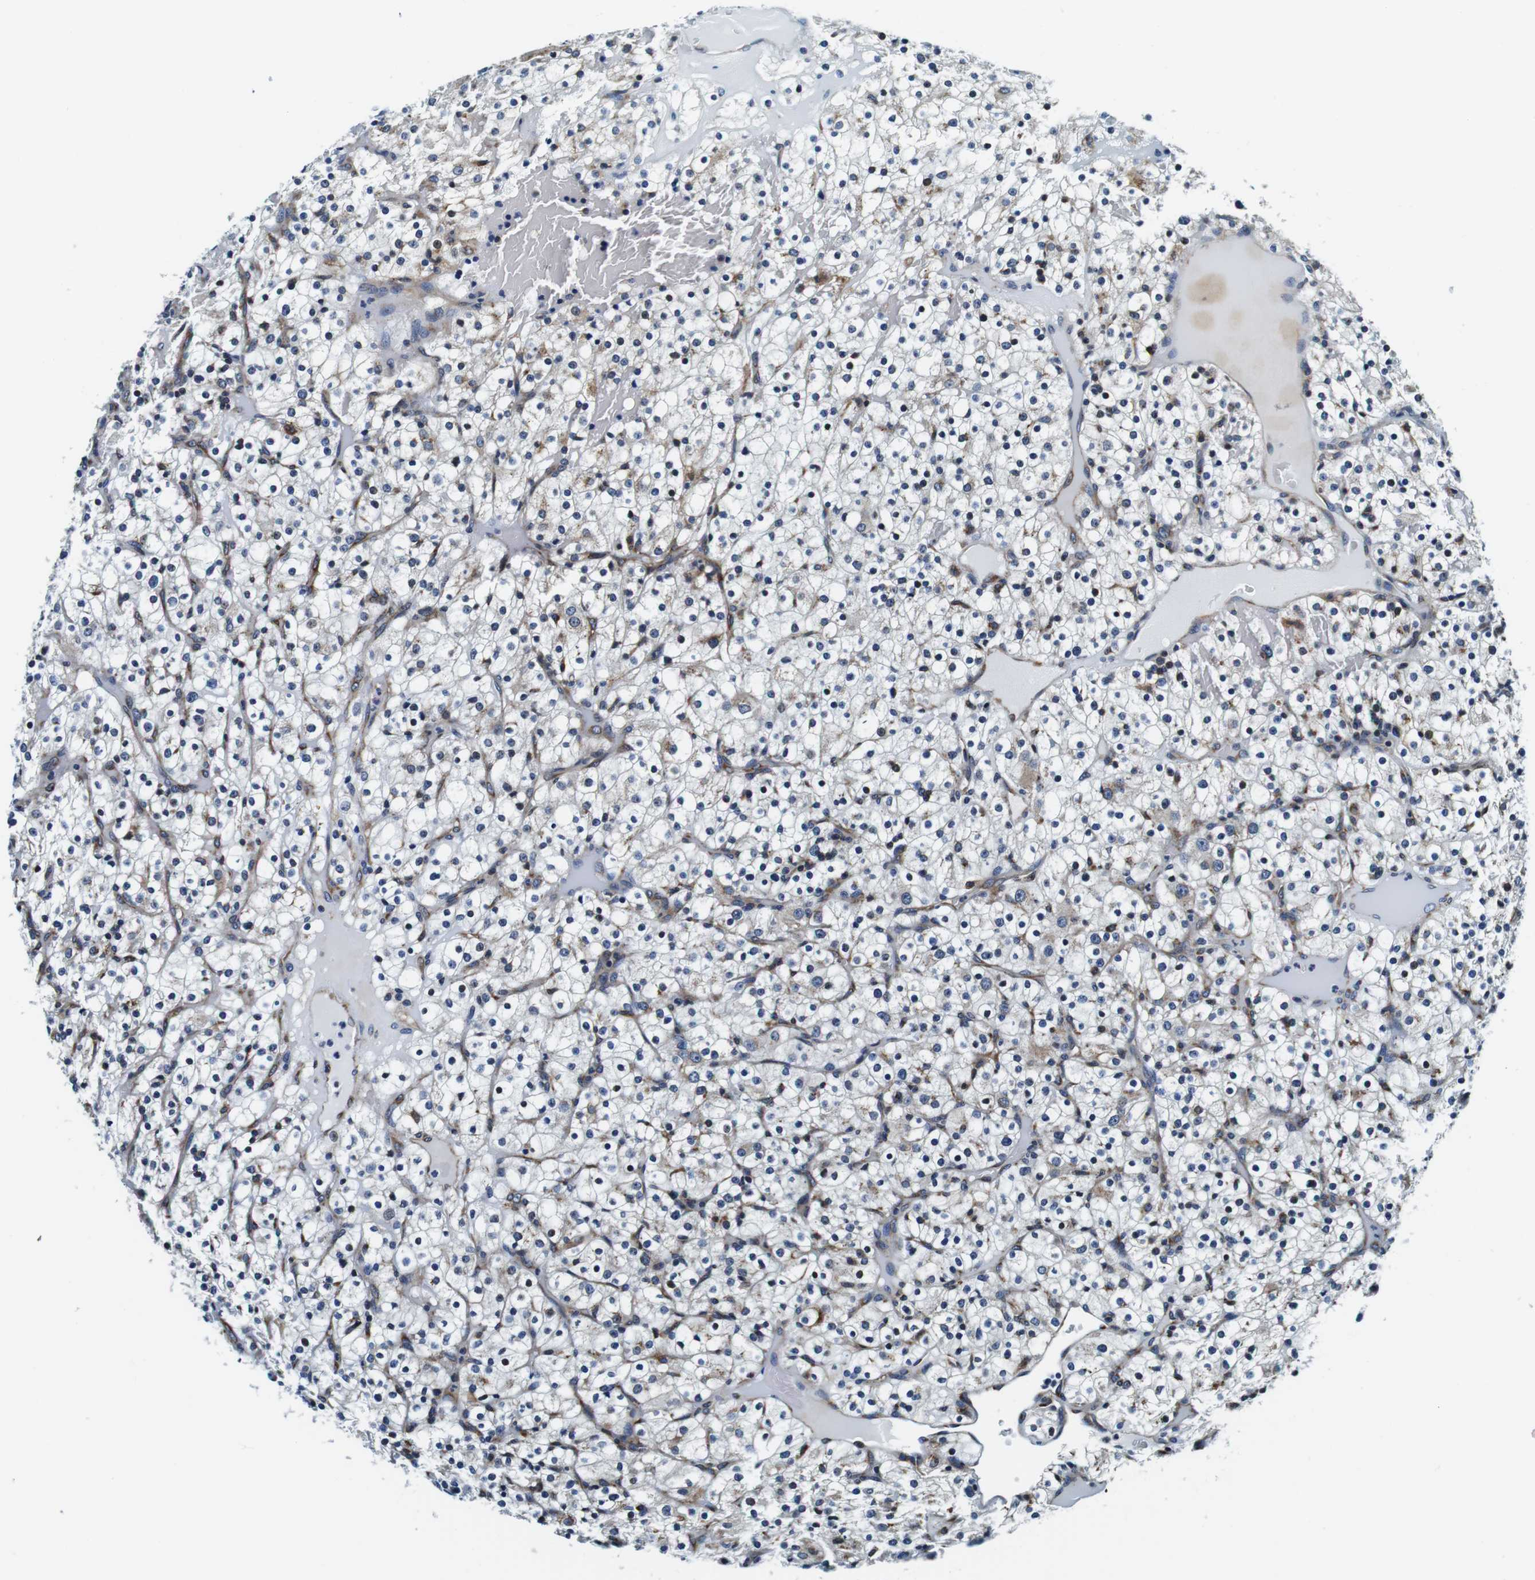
{"staining": {"intensity": "moderate", "quantity": "<25%", "location": "cytoplasmic/membranous"}, "tissue": "renal cancer", "cell_type": "Tumor cells", "image_type": "cancer", "snomed": [{"axis": "morphology", "description": "Normal tissue, NOS"}, {"axis": "morphology", "description": "Adenocarcinoma, NOS"}, {"axis": "topography", "description": "Kidney"}], "caption": "DAB (3,3'-diaminobenzidine) immunohistochemical staining of human adenocarcinoma (renal) displays moderate cytoplasmic/membranous protein positivity in about <25% of tumor cells. The protein of interest is stained brown, and the nuclei are stained in blue (DAB IHC with brightfield microscopy, high magnification).", "gene": "FAR2", "patient": {"sex": "female", "age": 72}}